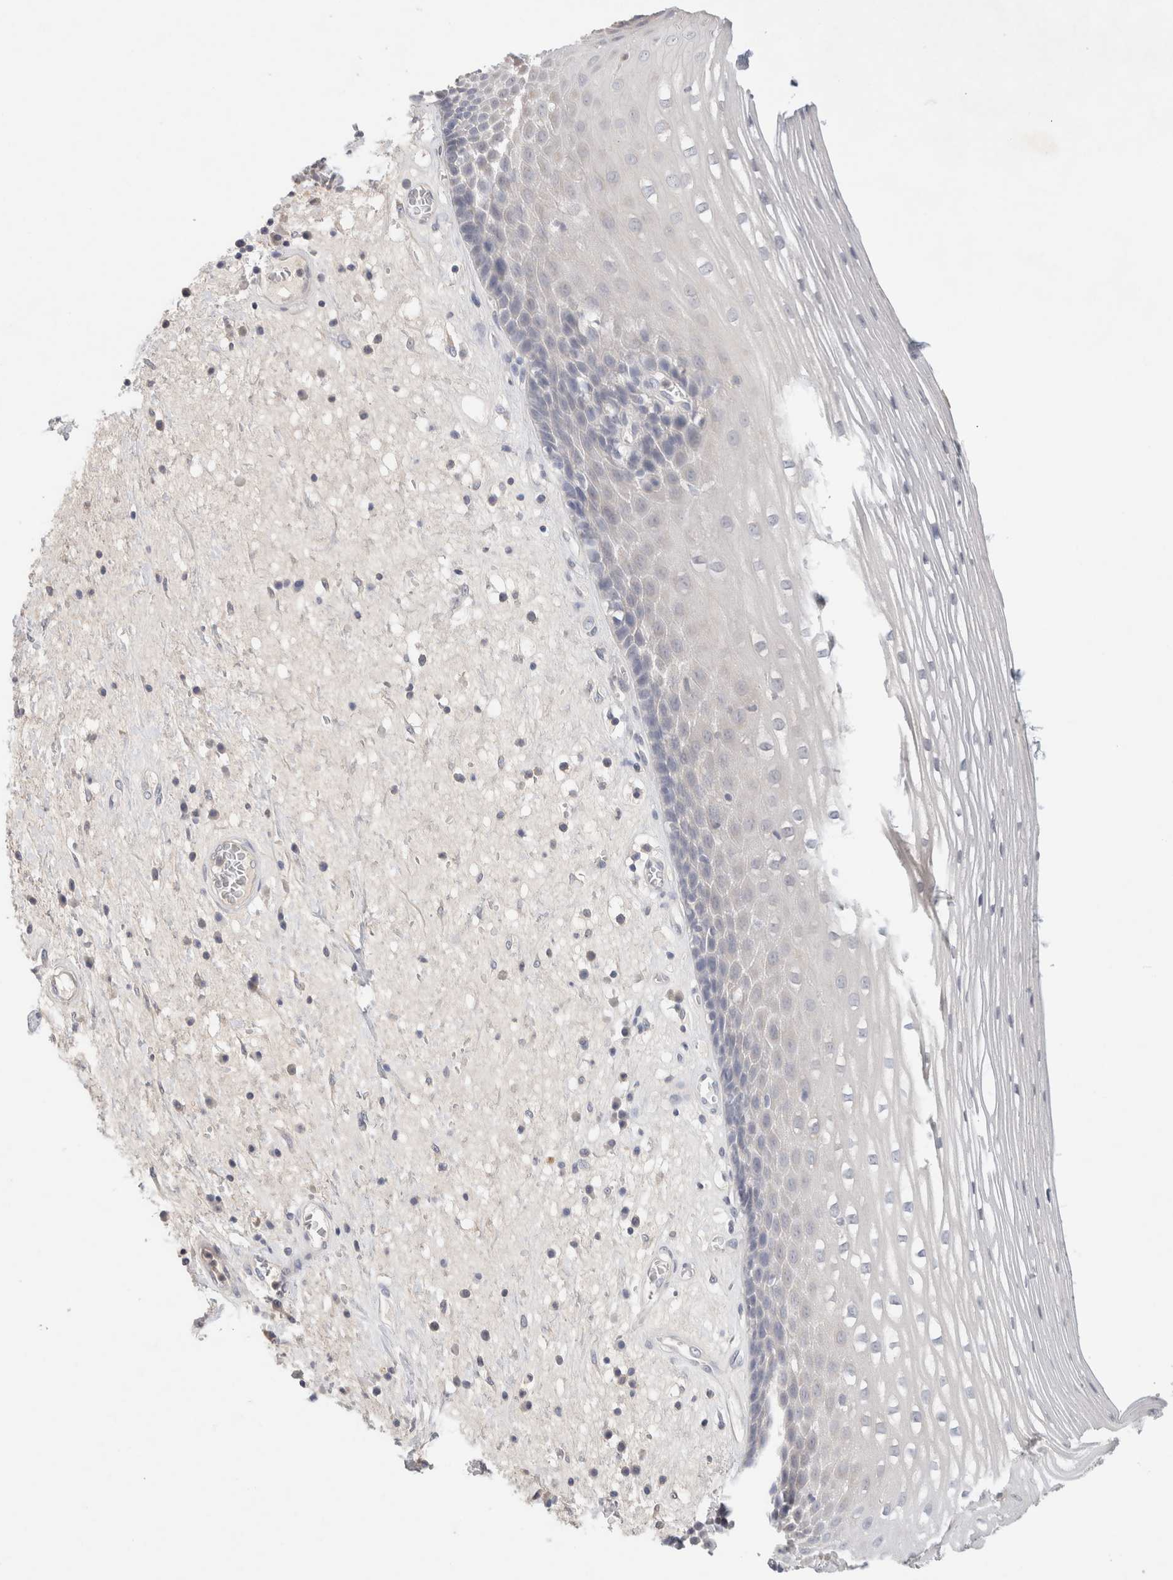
{"staining": {"intensity": "negative", "quantity": "none", "location": "none"}, "tissue": "esophagus", "cell_type": "Squamous epithelial cells", "image_type": "normal", "snomed": [{"axis": "morphology", "description": "Normal tissue, NOS"}, {"axis": "morphology", "description": "Adenocarcinoma, NOS"}, {"axis": "topography", "description": "Esophagus"}], "caption": "Esophagus stained for a protein using IHC demonstrates no expression squamous epithelial cells.", "gene": "MPP2", "patient": {"sex": "male", "age": 62}}